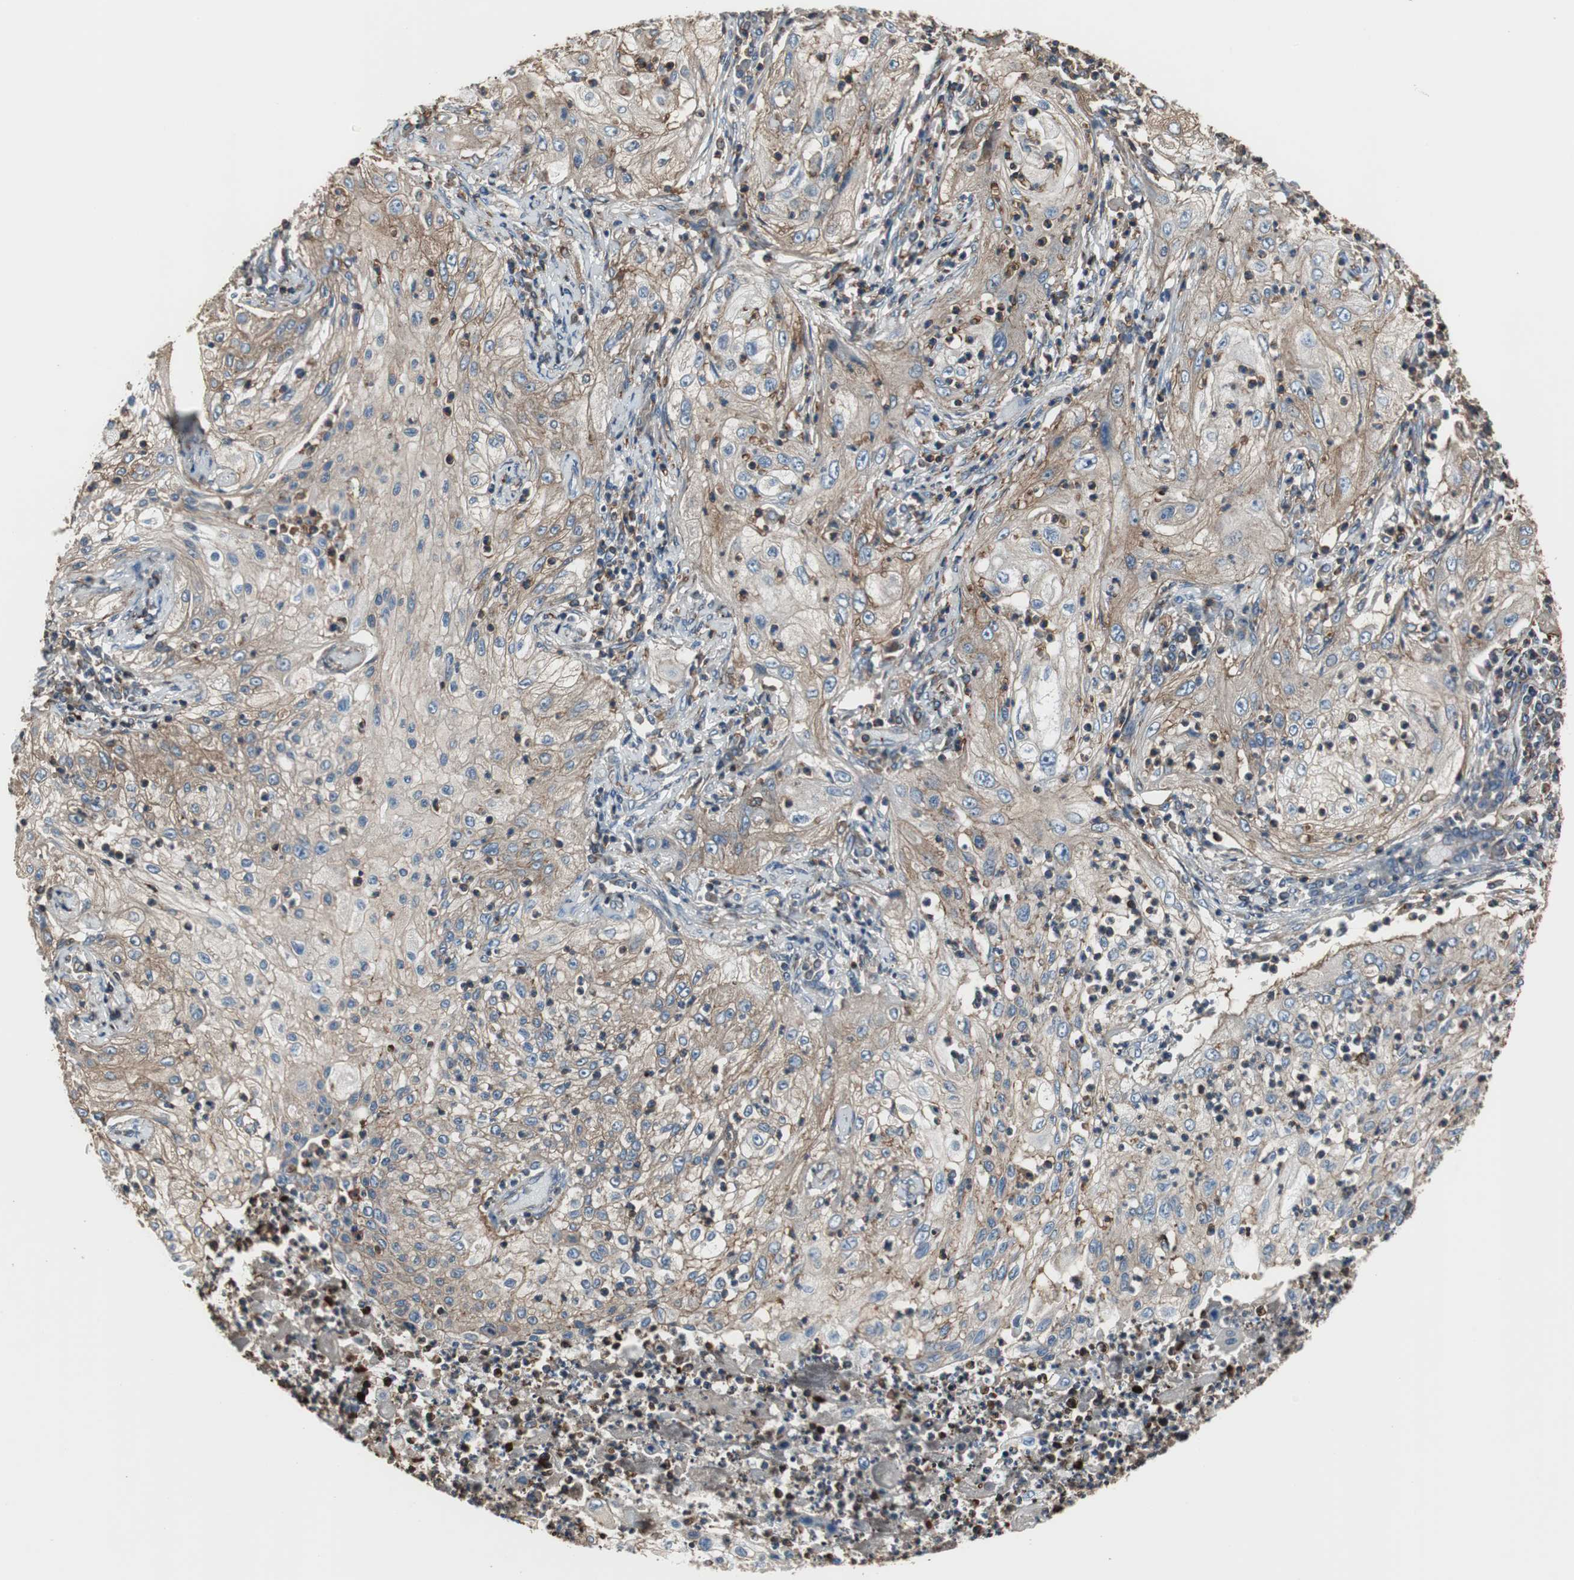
{"staining": {"intensity": "weak", "quantity": "25%-75%", "location": "cytoplasmic/membranous"}, "tissue": "lung cancer", "cell_type": "Tumor cells", "image_type": "cancer", "snomed": [{"axis": "morphology", "description": "Inflammation, NOS"}, {"axis": "morphology", "description": "Squamous cell carcinoma, NOS"}, {"axis": "topography", "description": "Lymph node"}, {"axis": "topography", "description": "Soft tissue"}, {"axis": "topography", "description": "Lung"}], "caption": "A low amount of weak cytoplasmic/membranous expression is appreciated in approximately 25%-75% of tumor cells in squamous cell carcinoma (lung) tissue.", "gene": "ACTN1", "patient": {"sex": "male", "age": 66}}